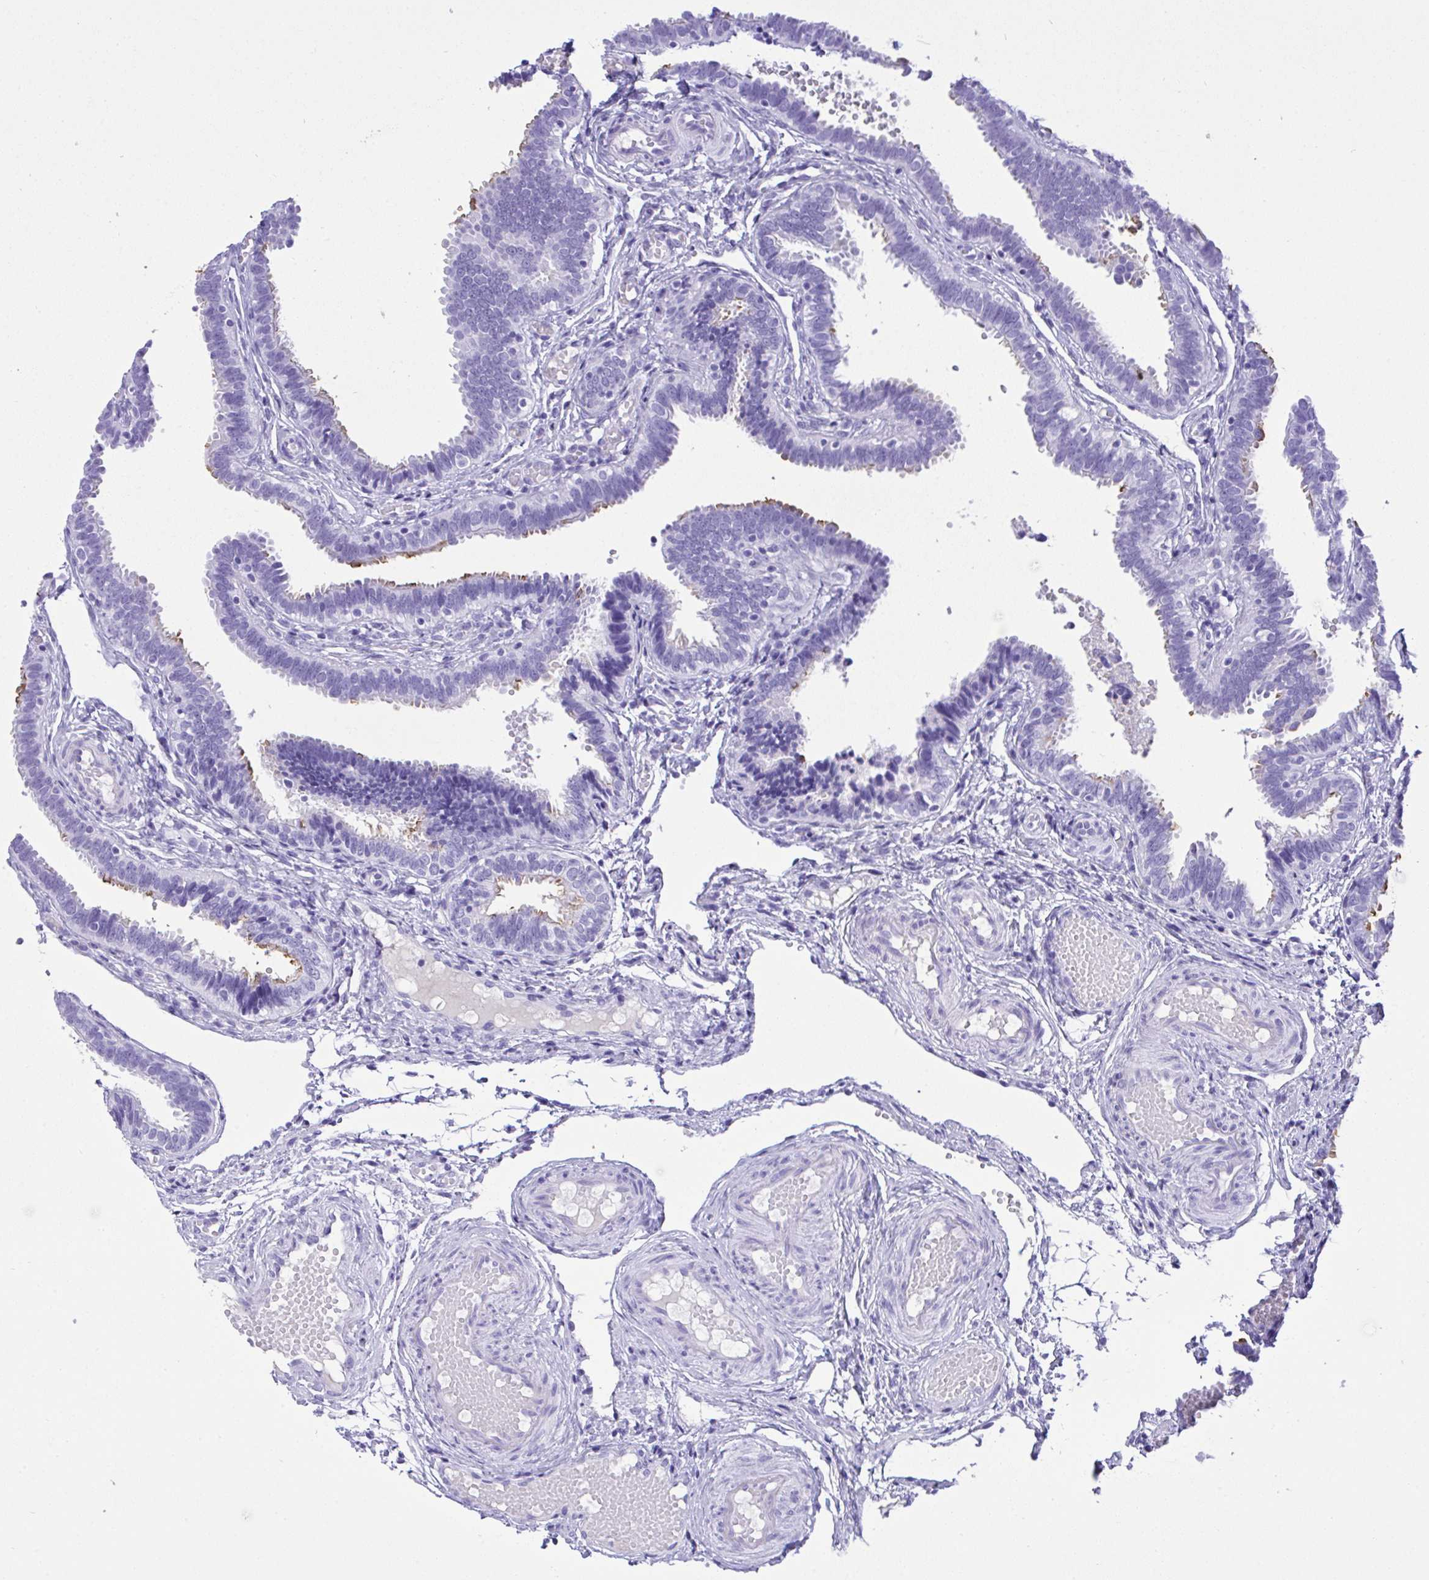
{"staining": {"intensity": "moderate", "quantity": "<25%", "location": "cytoplasmic/membranous"}, "tissue": "fallopian tube", "cell_type": "Glandular cells", "image_type": "normal", "snomed": [{"axis": "morphology", "description": "Normal tissue, NOS"}, {"axis": "topography", "description": "Fallopian tube"}], "caption": "An immunohistochemistry (IHC) micrograph of benign tissue is shown. Protein staining in brown labels moderate cytoplasmic/membranous positivity in fallopian tube within glandular cells. The protein is shown in brown color, while the nuclei are stained blue.", "gene": "AKR1D1", "patient": {"sex": "female", "age": 37}}